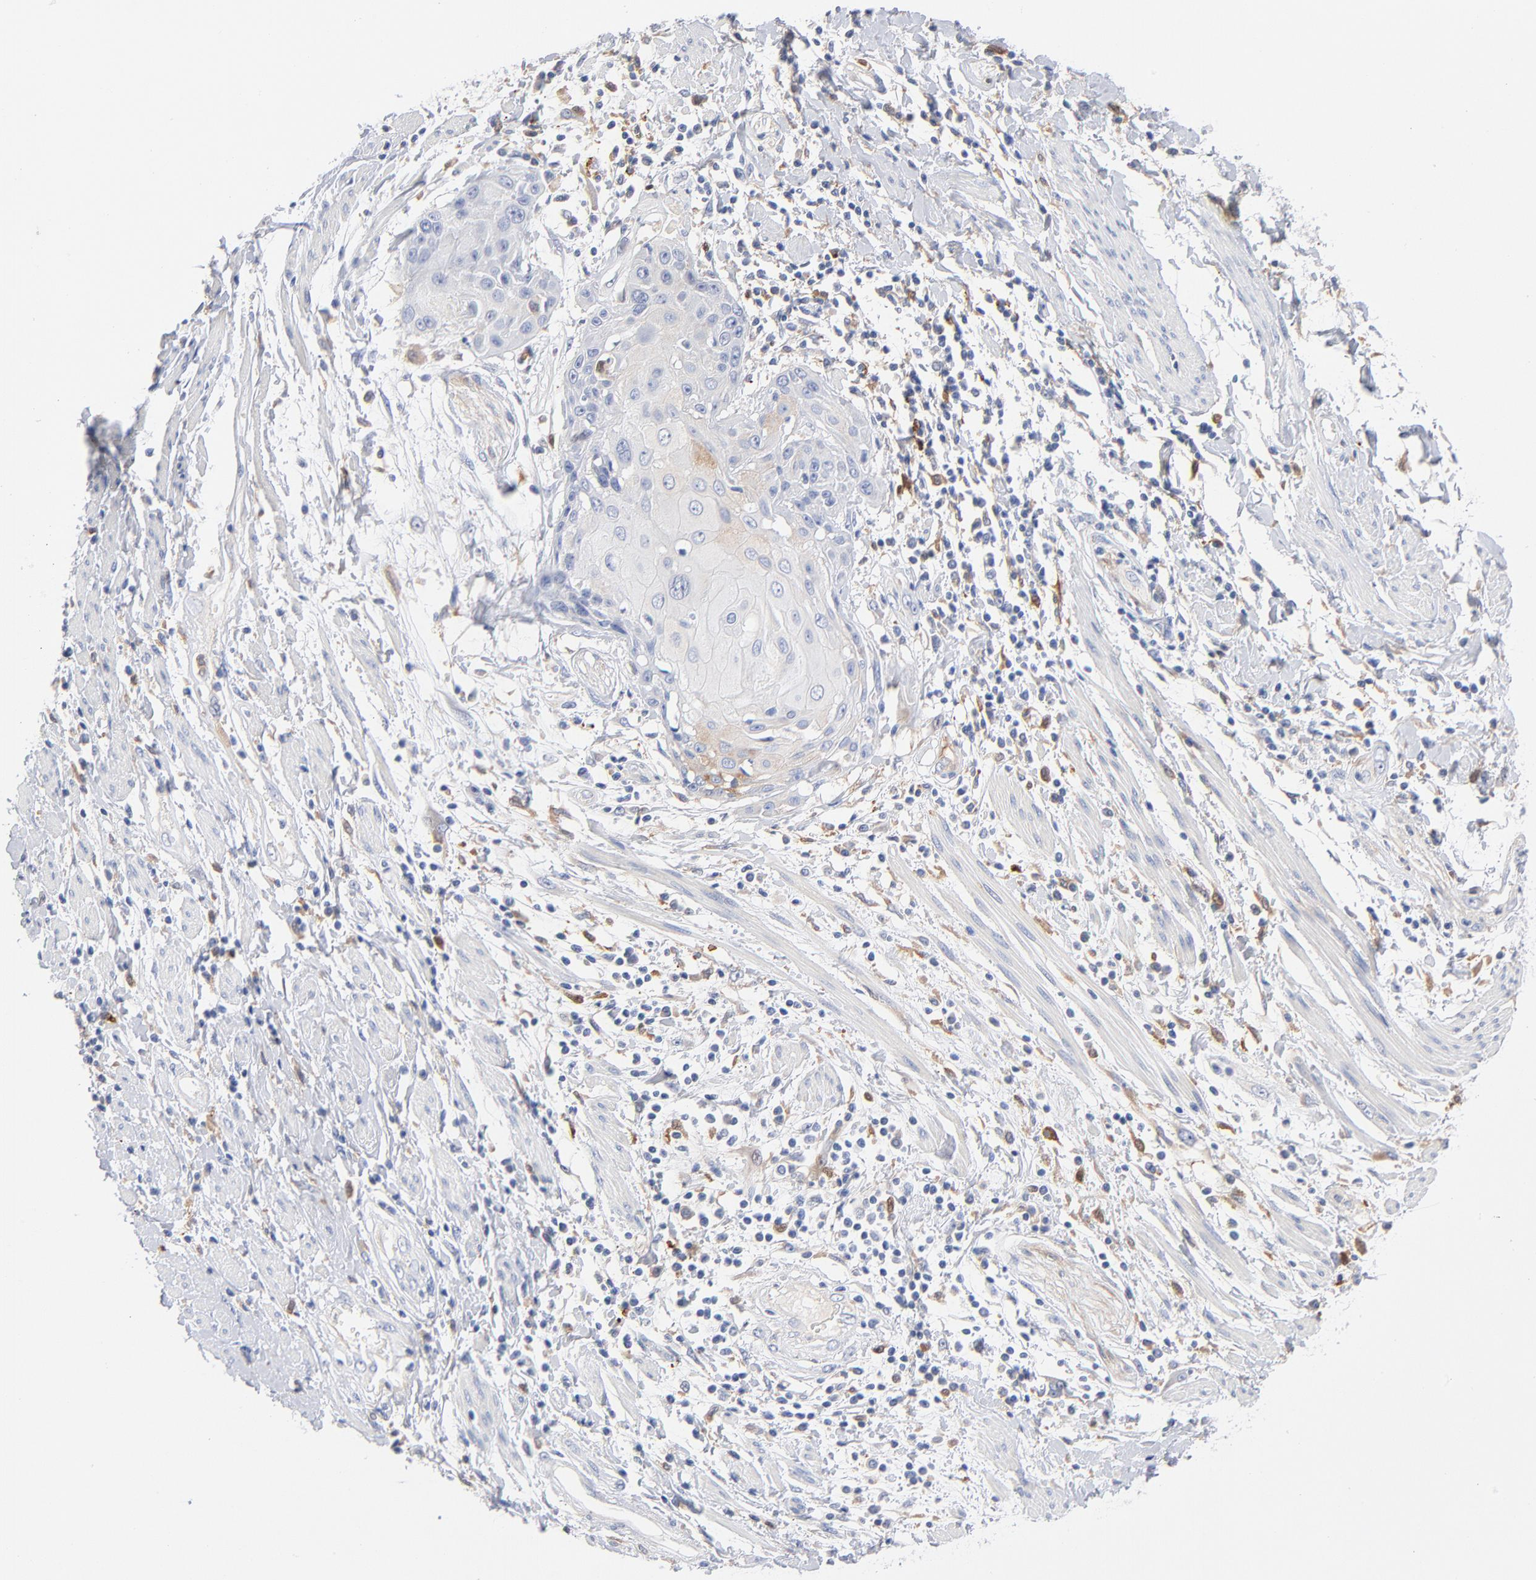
{"staining": {"intensity": "negative", "quantity": "none", "location": "none"}, "tissue": "cervical cancer", "cell_type": "Tumor cells", "image_type": "cancer", "snomed": [{"axis": "morphology", "description": "Squamous cell carcinoma, NOS"}, {"axis": "topography", "description": "Cervix"}], "caption": "IHC histopathology image of neoplastic tissue: squamous cell carcinoma (cervical) stained with DAB (3,3'-diaminobenzidine) displays no significant protein expression in tumor cells.", "gene": "IFIT2", "patient": {"sex": "female", "age": 57}}